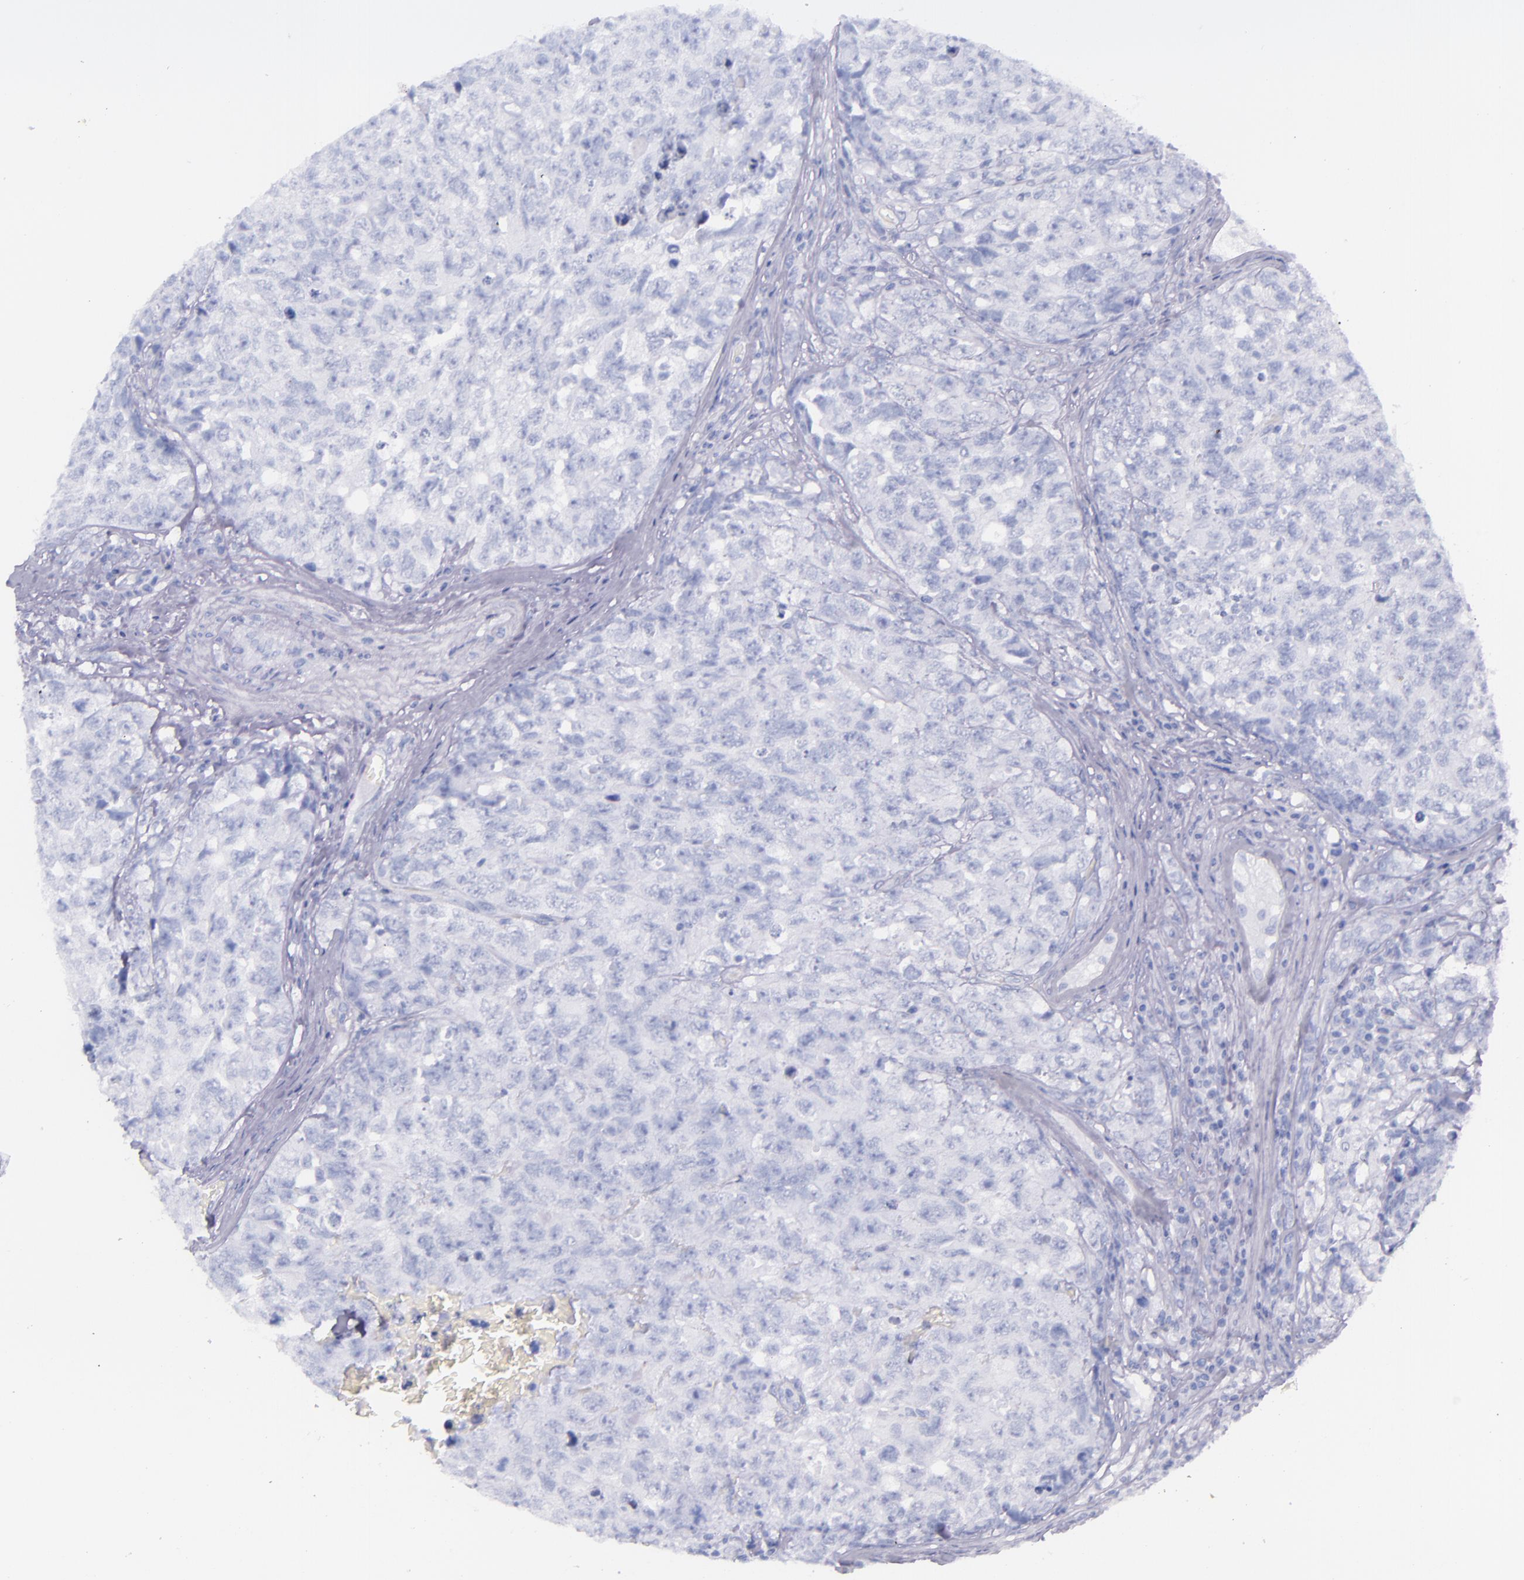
{"staining": {"intensity": "negative", "quantity": "none", "location": "none"}, "tissue": "testis cancer", "cell_type": "Tumor cells", "image_type": "cancer", "snomed": [{"axis": "morphology", "description": "Carcinoma, Embryonal, NOS"}, {"axis": "topography", "description": "Testis"}], "caption": "This is an immunohistochemistry image of testis cancer (embryonal carcinoma). There is no positivity in tumor cells.", "gene": "SFTPB", "patient": {"sex": "male", "age": 31}}